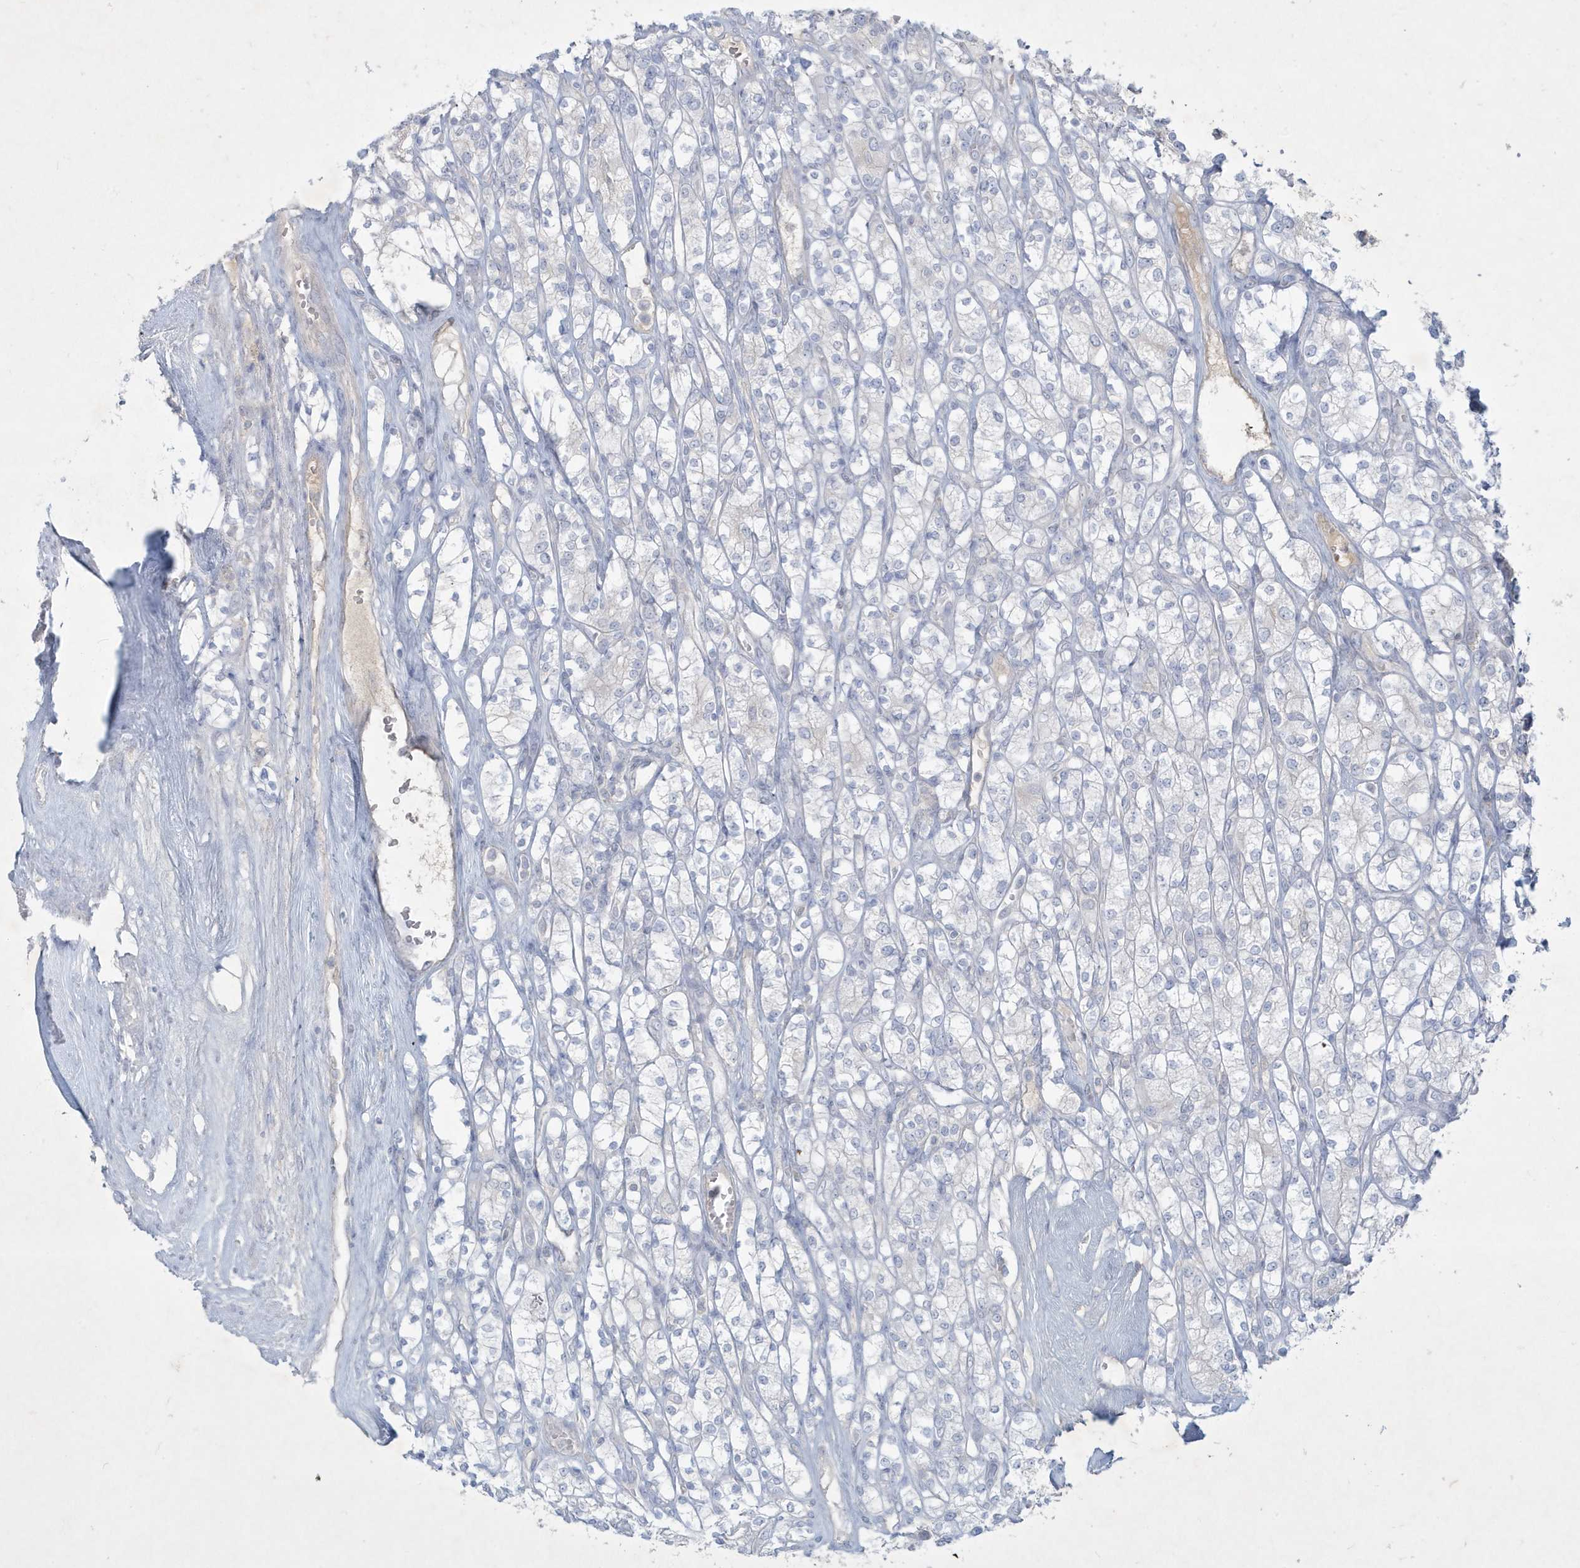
{"staining": {"intensity": "negative", "quantity": "none", "location": "none"}, "tissue": "renal cancer", "cell_type": "Tumor cells", "image_type": "cancer", "snomed": [{"axis": "morphology", "description": "Adenocarcinoma, NOS"}, {"axis": "topography", "description": "Kidney"}], "caption": "This image is of renal adenocarcinoma stained with immunohistochemistry to label a protein in brown with the nuclei are counter-stained blue. There is no positivity in tumor cells.", "gene": "CCDC24", "patient": {"sex": "male", "age": 77}}